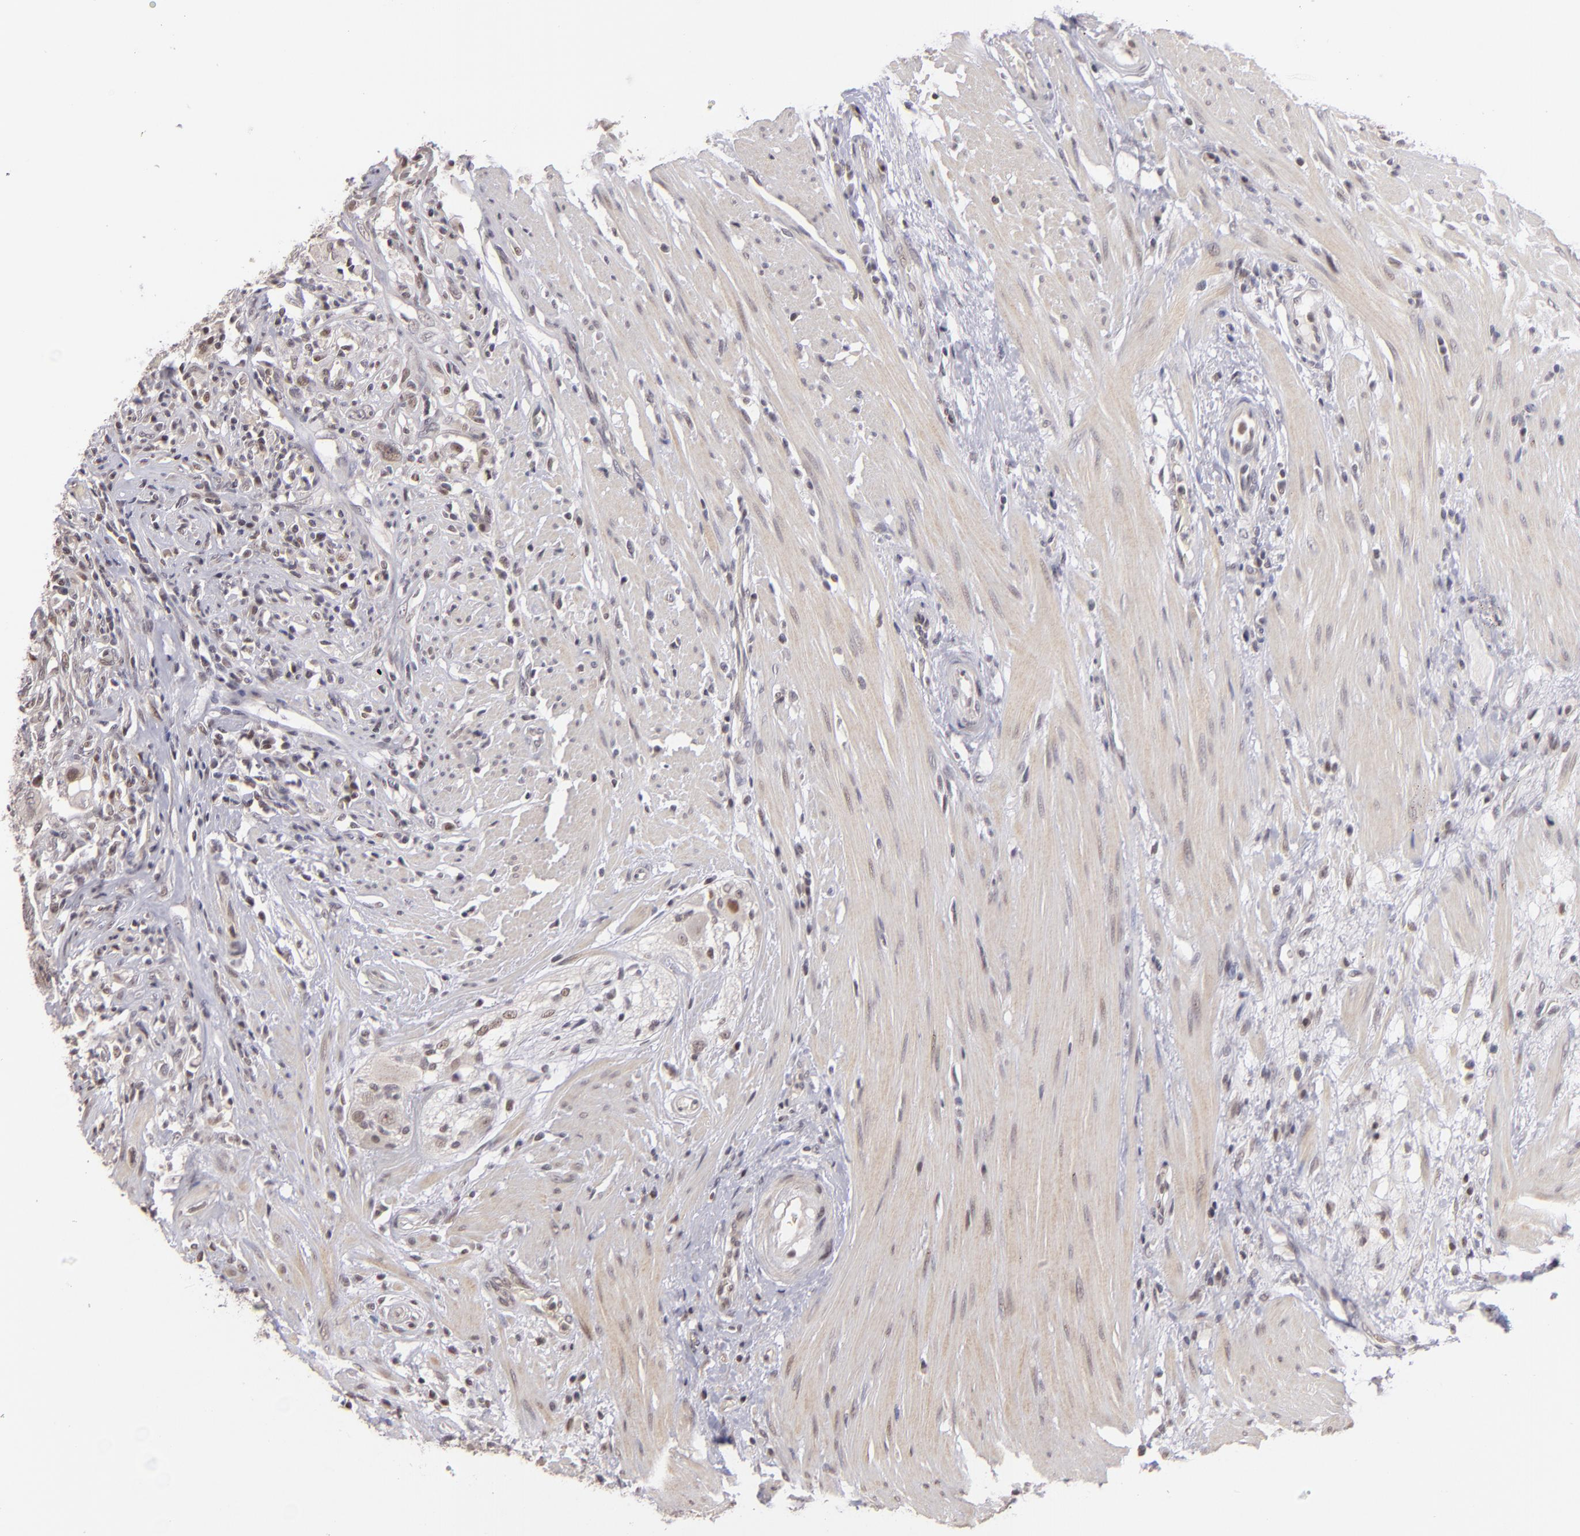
{"staining": {"intensity": "weak", "quantity": "<25%", "location": "nuclear"}, "tissue": "colorectal cancer", "cell_type": "Tumor cells", "image_type": "cancer", "snomed": [{"axis": "morphology", "description": "Adenocarcinoma, NOS"}, {"axis": "topography", "description": "Rectum"}], "caption": "Tumor cells are negative for protein expression in human colorectal cancer.", "gene": "RARB", "patient": {"sex": "male", "age": 53}}